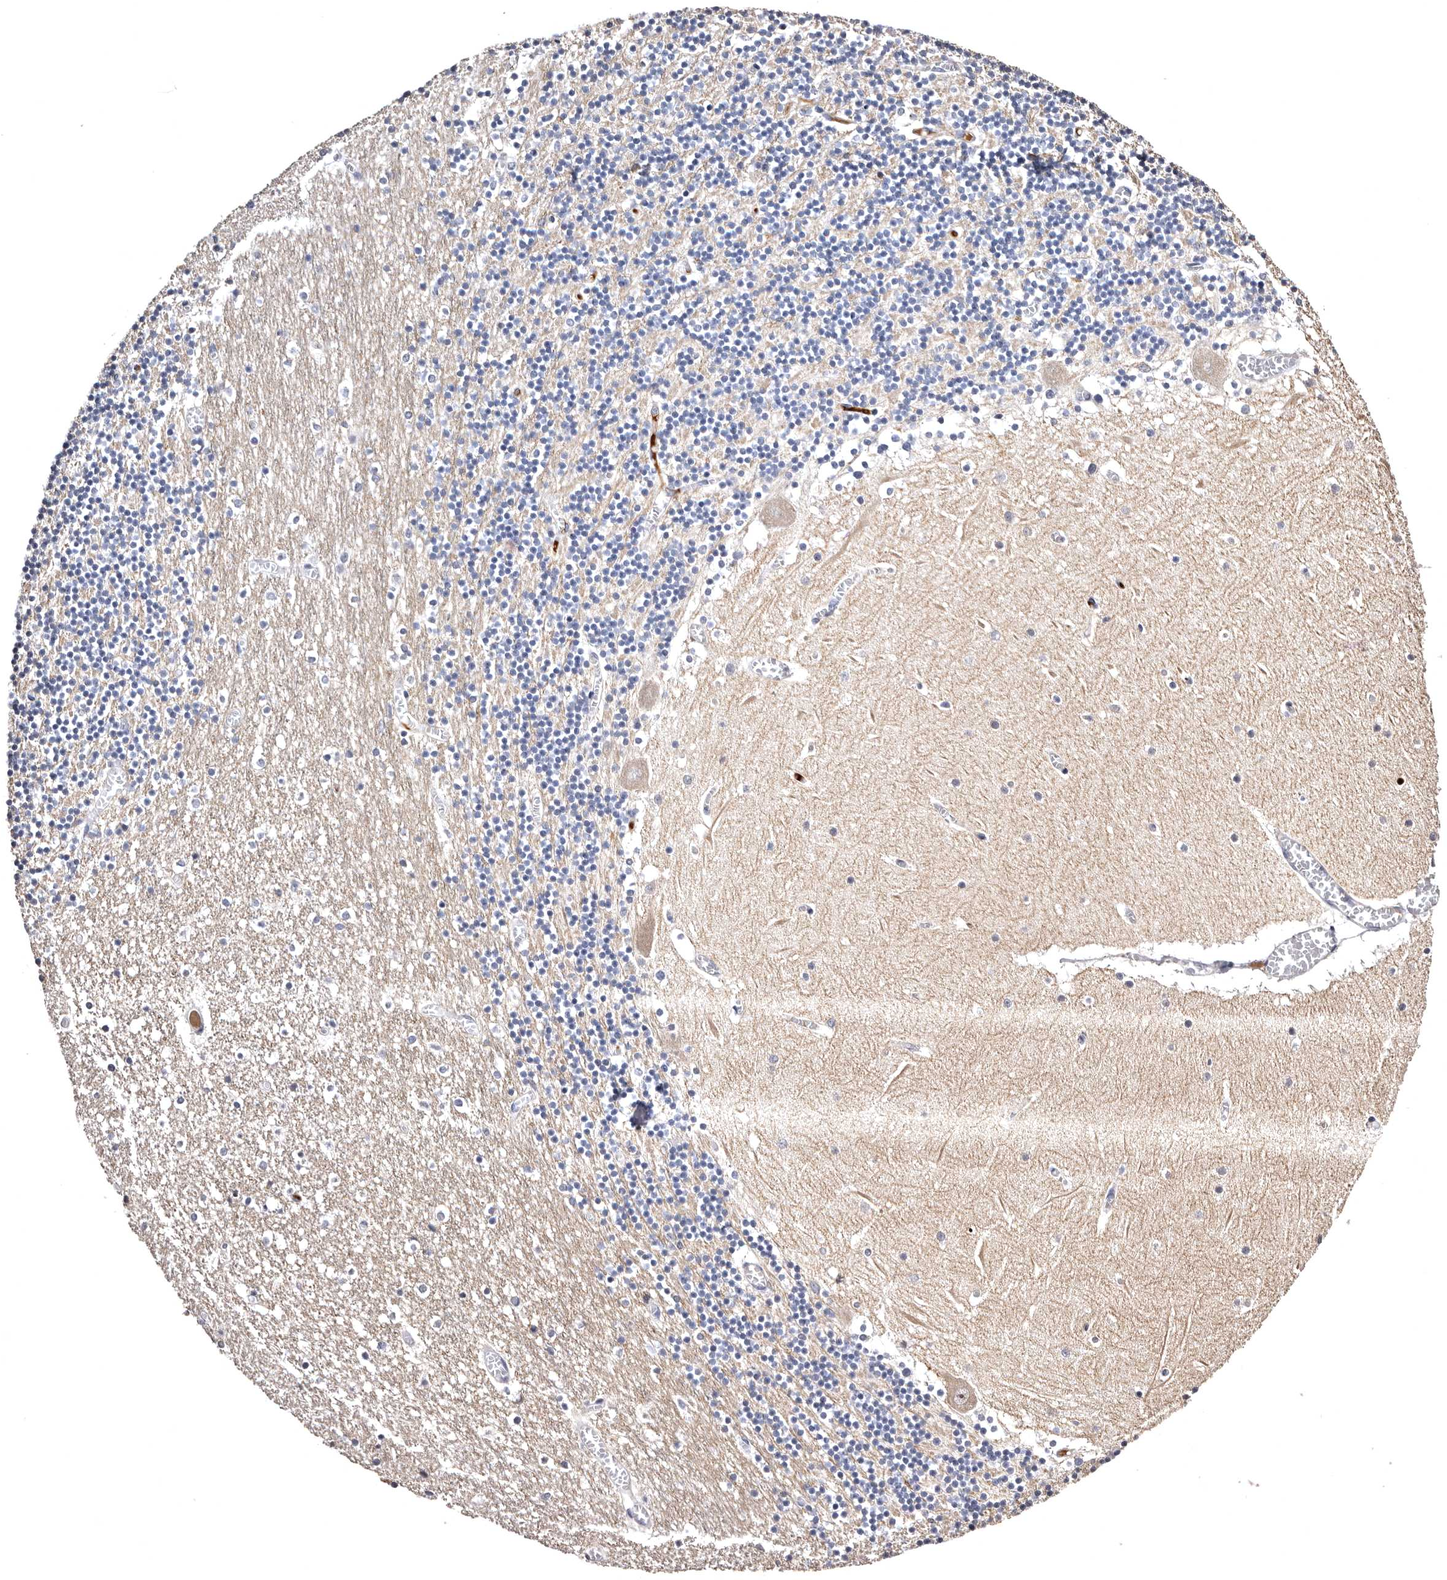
{"staining": {"intensity": "negative", "quantity": "none", "location": "none"}, "tissue": "cerebellum", "cell_type": "Cells in granular layer", "image_type": "normal", "snomed": [{"axis": "morphology", "description": "Normal tissue, NOS"}, {"axis": "topography", "description": "Cerebellum"}], "caption": "Immunohistochemistry photomicrograph of benign cerebellum stained for a protein (brown), which shows no expression in cells in granular layer. (DAB immunohistochemistry (IHC), high magnification).", "gene": "FAM91A1", "patient": {"sex": "female", "age": 28}}